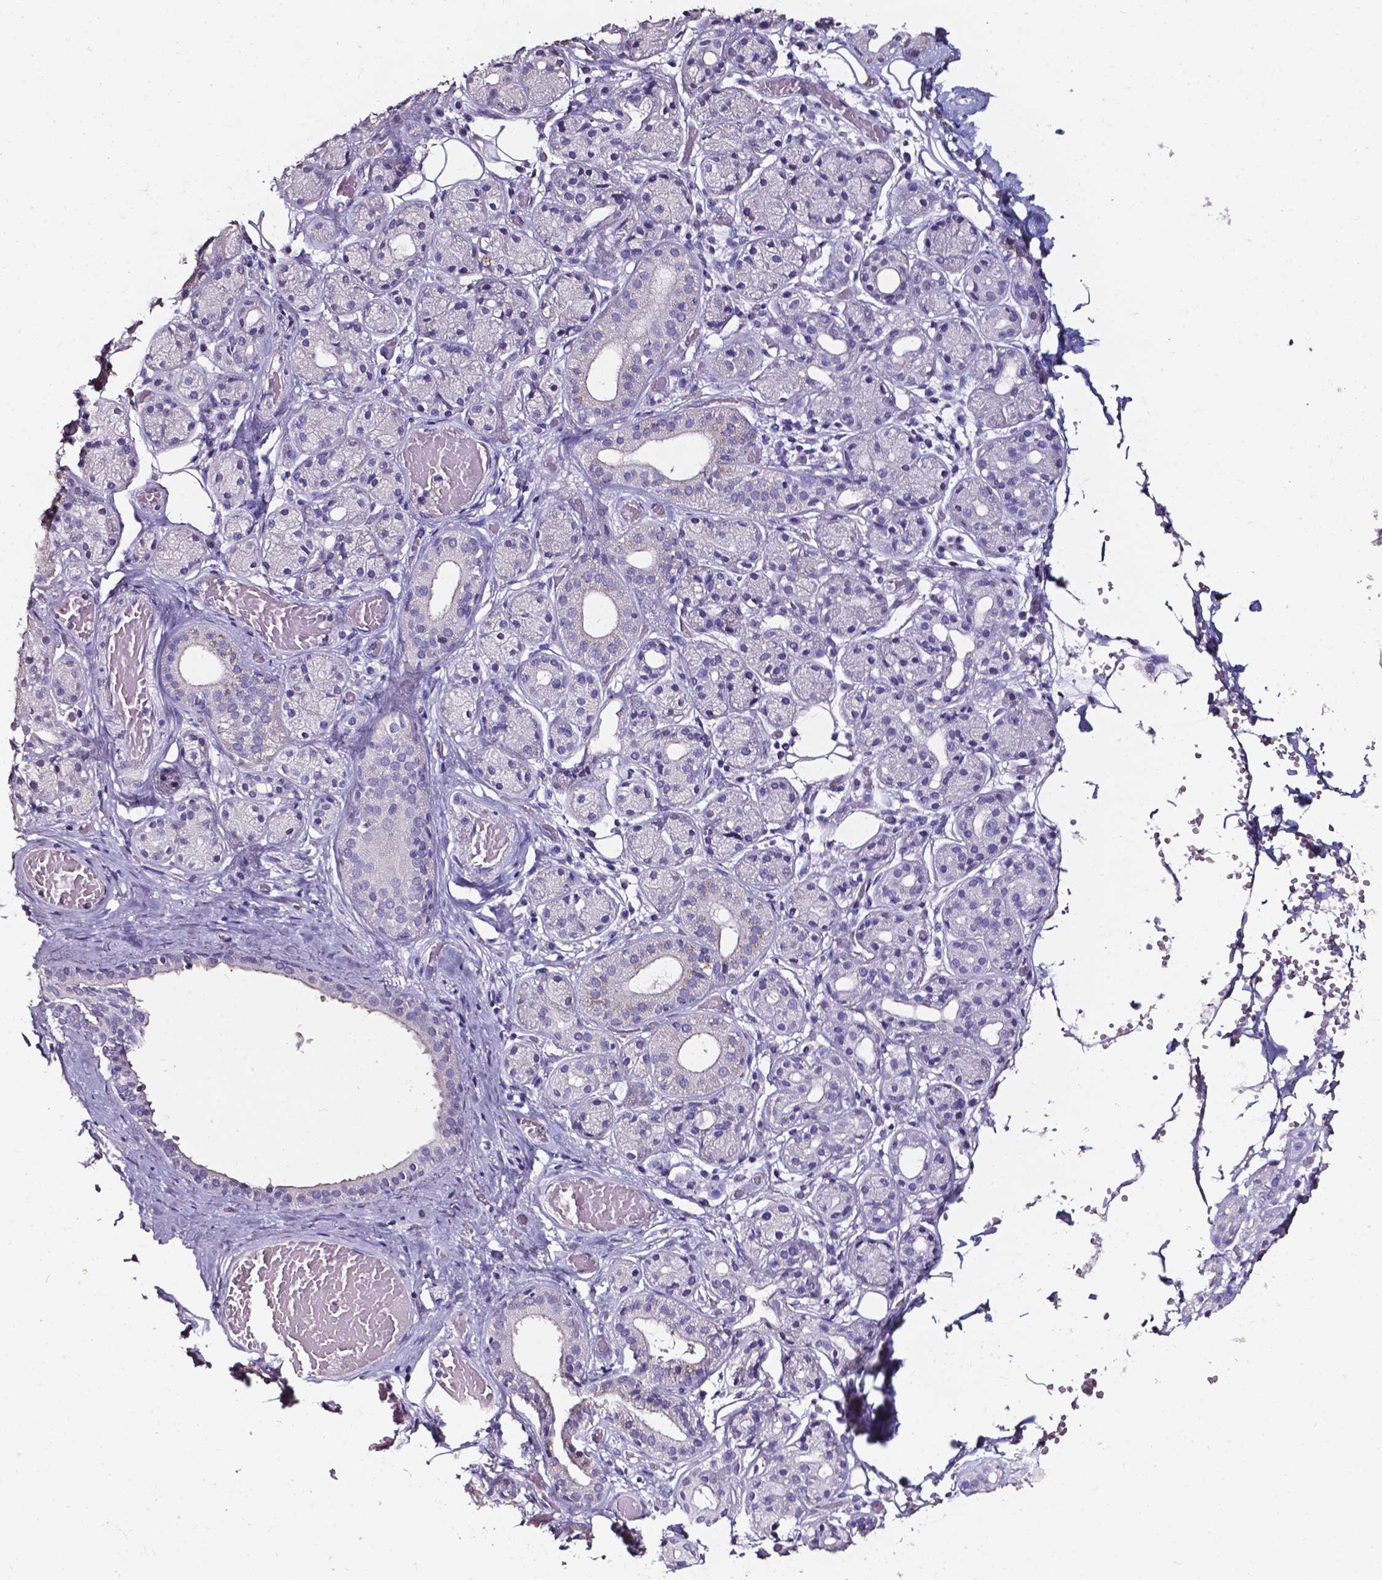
{"staining": {"intensity": "negative", "quantity": "none", "location": "none"}, "tissue": "salivary gland", "cell_type": "Glandular cells", "image_type": "normal", "snomed": [{"axis": "morphology", "description": "Normal tissue, NOS"}, {"axis": "topography", "description": "Salivary gland"}, {"axis": "topography", "description": "Peripheral nerve tissue"}], "caption": "Immunohistochemical staining of normal salivary gland reveals no significant expression in glandular cells. Brightfield microscopy of immunohistochemistry (IHC) stained with DAB (3,3'-diaminobenzidine) (brown) and hematoxylin (blue), captured at high magnification.", "gene": "DEFA5", "patient": {"sex": "male", "age": 71}}